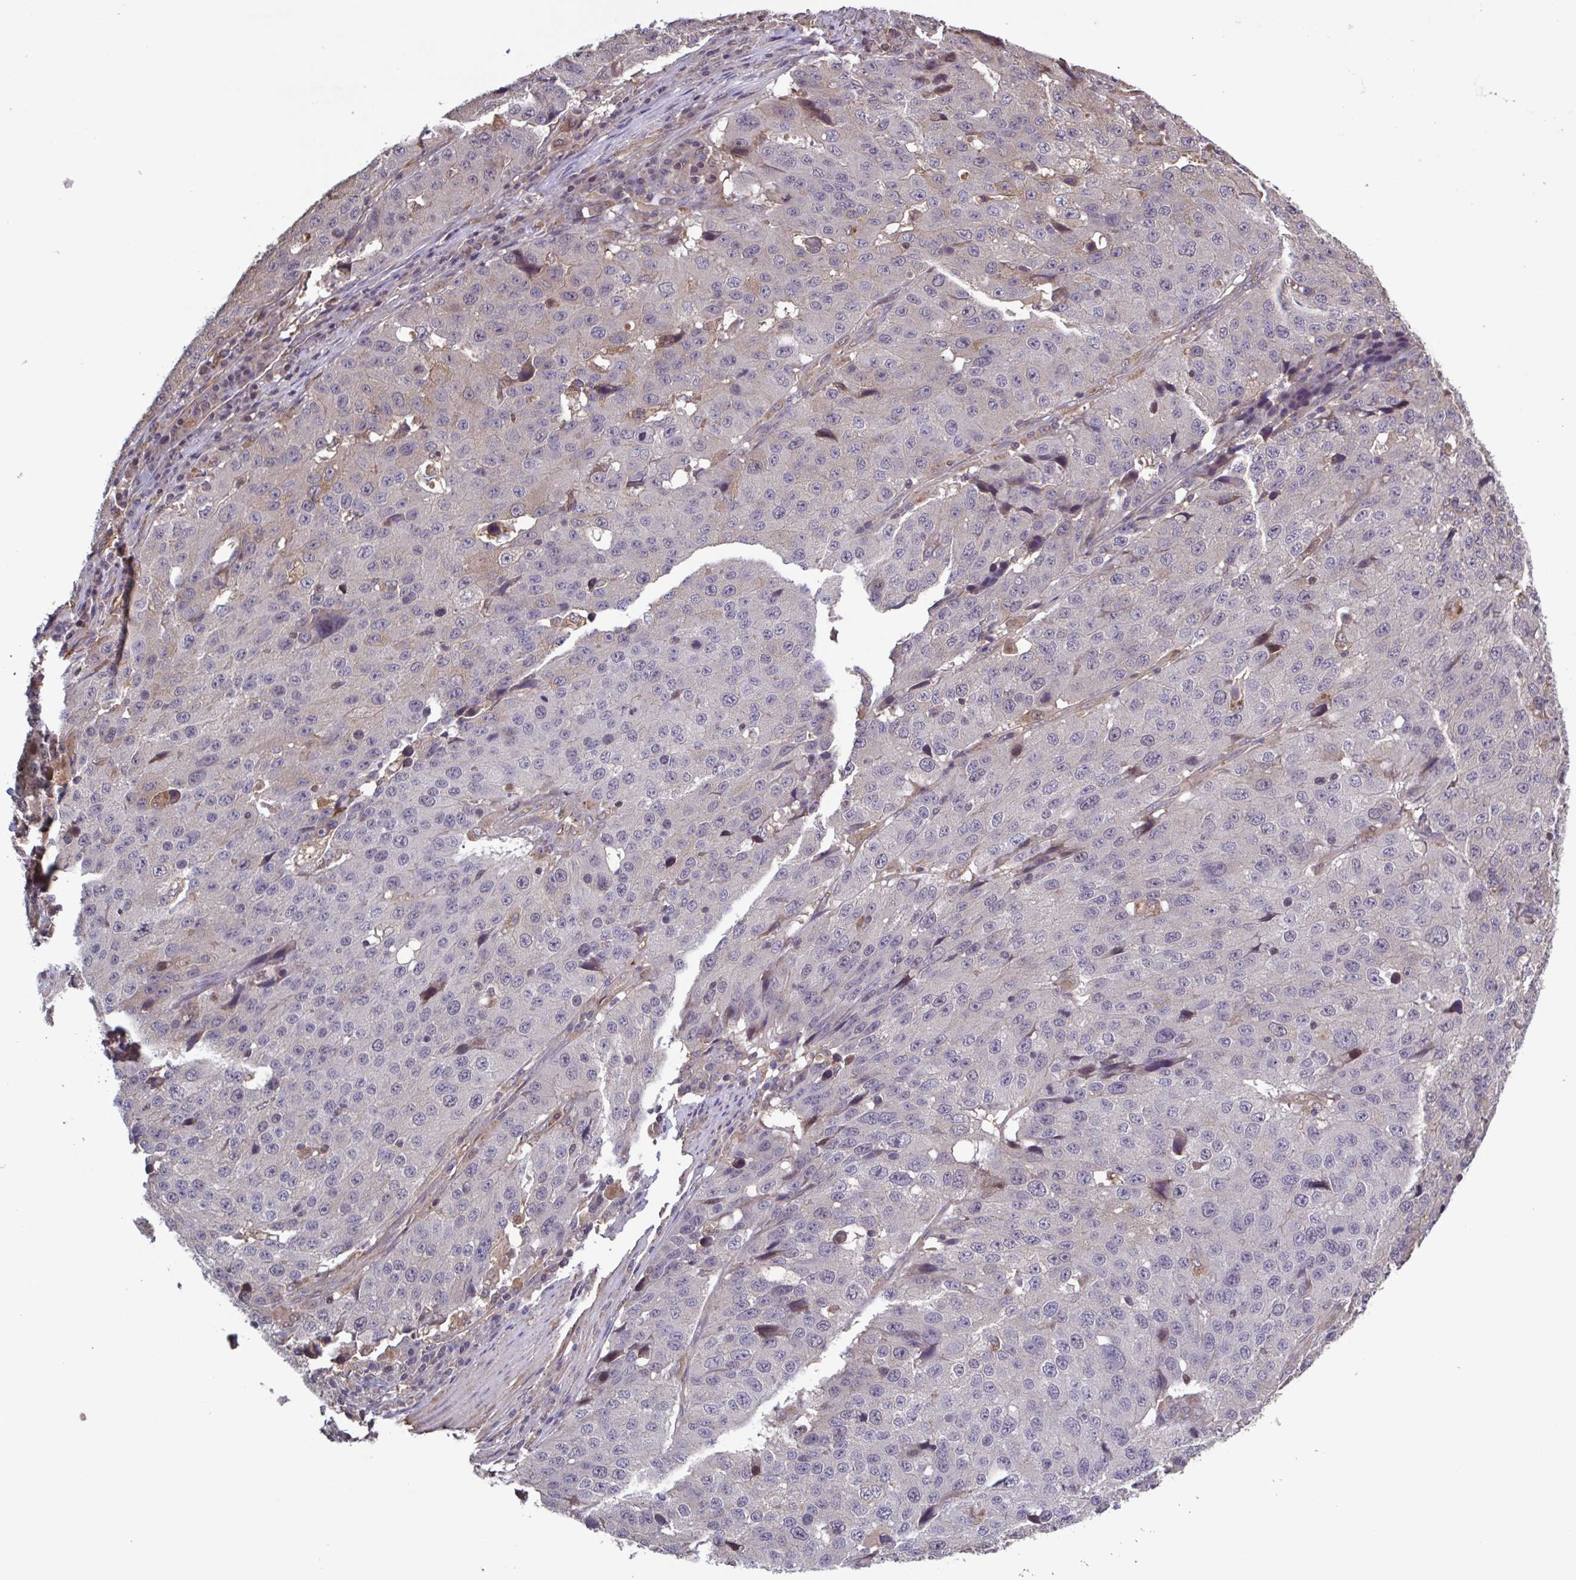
{"staining": {"intensity": "negative", "quantity": "none", "location": "none"}, "tissue": "stomach cancer", "cell_type": "Tumor cells", "image_type": "cancer", "snomed": [{"axis": "morphology", "description": "Adenocarcinoma, NOS"}, {"axis": "topography", "description": "Stomach"}], "caption": "There is no significant positivity in tumor cells of adenocarcinoma (stomach). (DAB IHC with hematoxylin counter stain).", "gene": "ZNF200", "patient": {"sex": "male", "age": 71}}